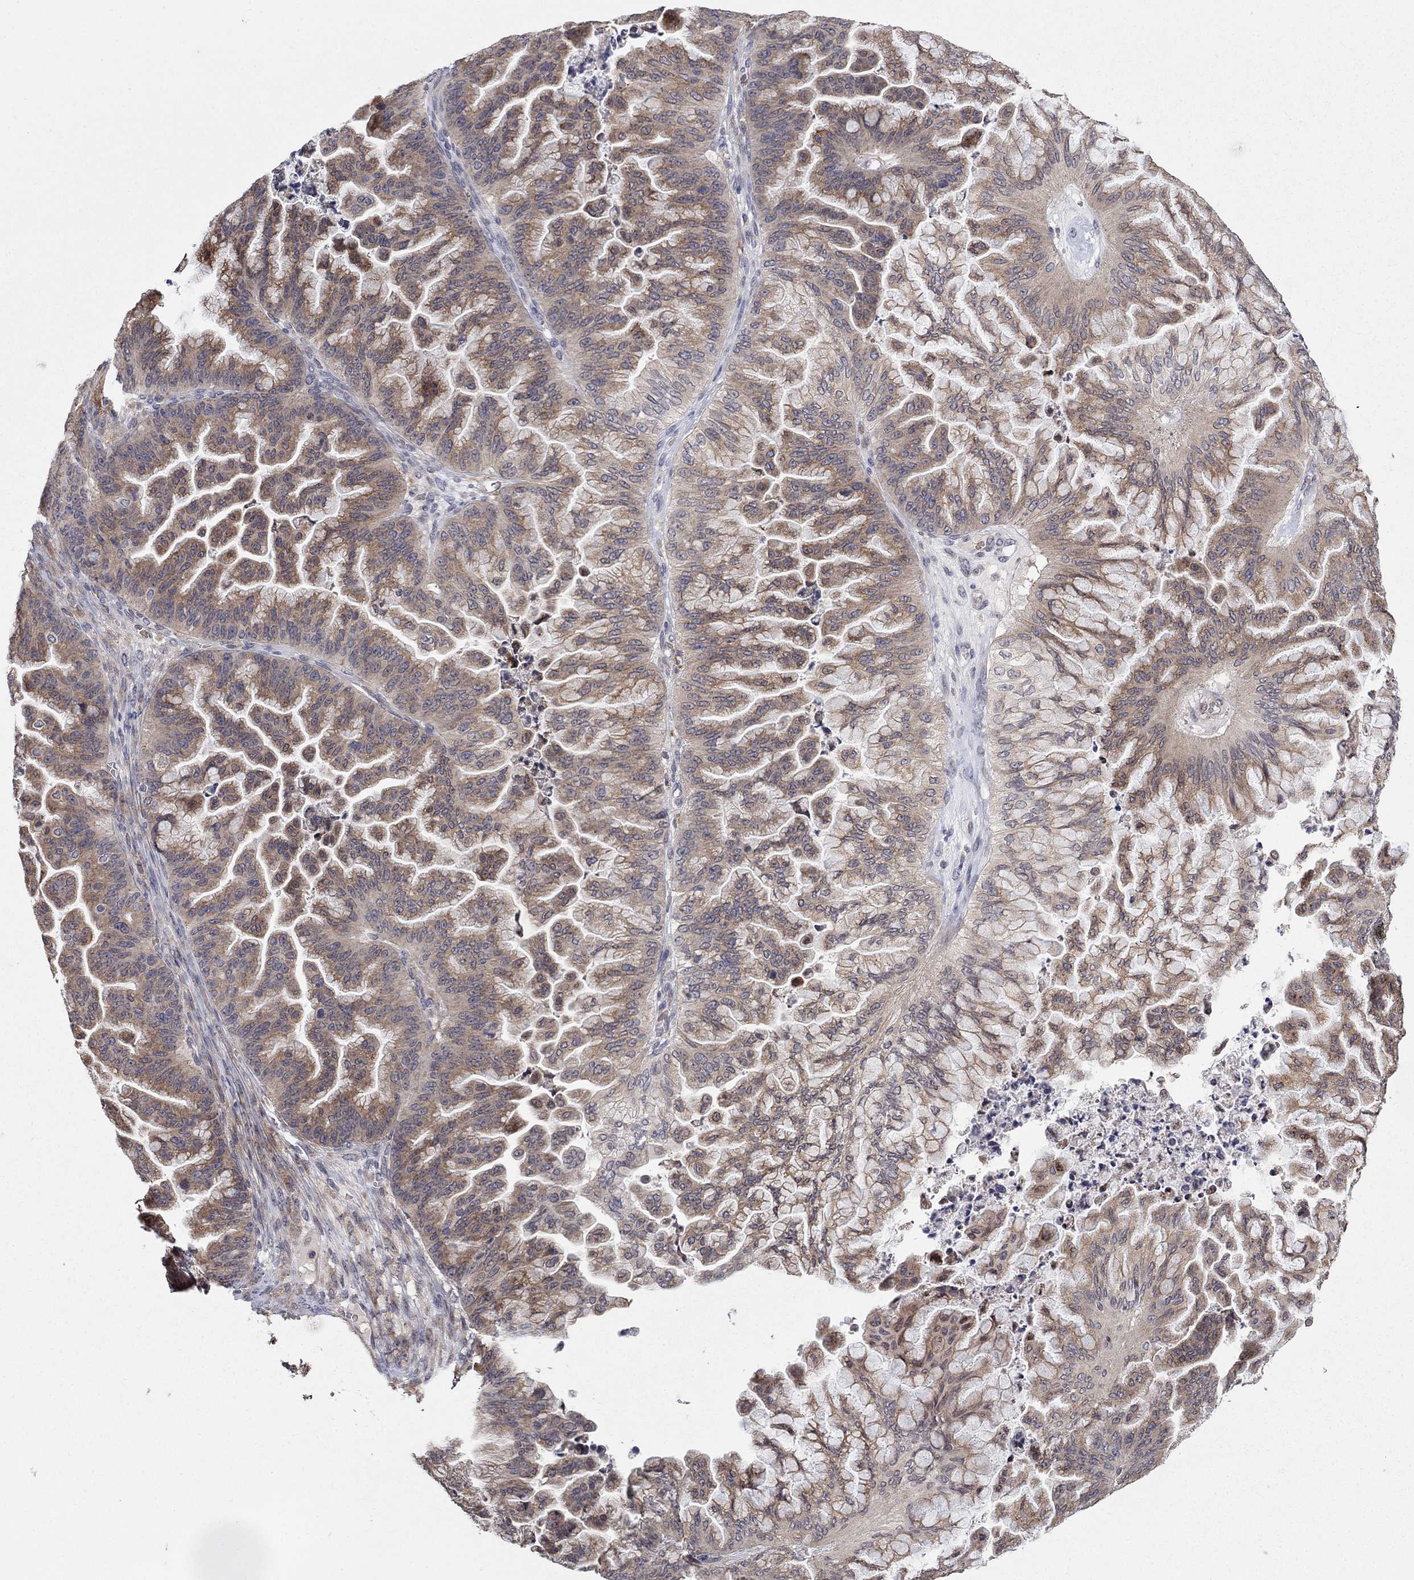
{"staining": {"intensity": "moderate", "quantity": "25%-75%", "location": "cytoplasmic/membranous"}, "tissue": "ovarian cancer", "cell_type": "Tumor cells", "image_type": "cancer", "snomed": [{"axis": "morphology", "description": "Cystadenocarcinoma, mucinous, NOS"}, {"axis": "topography", "description": "Ovary"}], "caption": "Immunohistochemical staining of ovarian mucinous cystadenocarcinoma demonstrates medium levels of moderate cytoplasmic/membranous staining in approximately 25%-75% of tumor cells. Using DAB (3,3'-diaminobenzidine) (brown) and hematoxylin (blue) stains, captured at high magnification using brightfield microscopy.", "gene": "LPCAT4", "patient": {"sex": "female", "age": 67}}